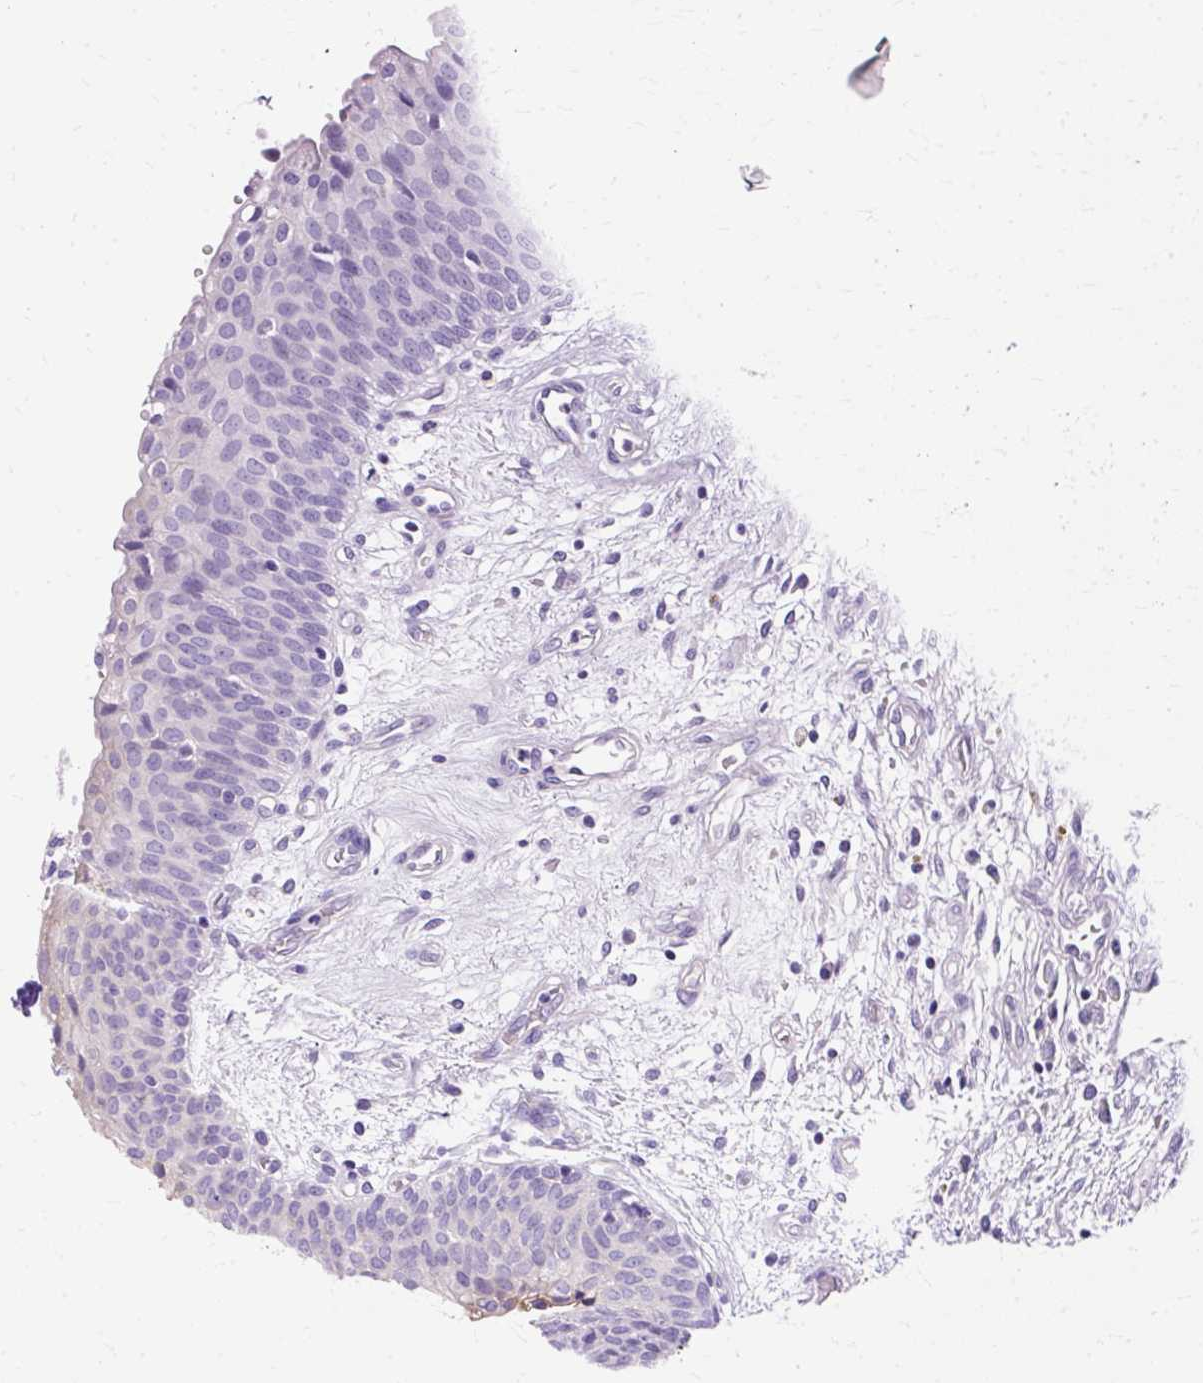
{"staining": {"intensity": "weak", "quantity": "<25%", "location": "cytoplasmic/membranous"}, "tissue": "urinary bladder", "cell_type": "Urothelial cells", "image_type": "normal", "snomed": [{"axis": "morphology", "description": "Normal tissue, NOS"}, {"axis": "topography", "description": "Urinary bladder"}], "caption": "Urothelial cells show no significant staining in benign urinary bladder. (Brightfield microscopy of DAB (3,3'-diaminobenzidine) IHC at high magnification).", "gene": "MYO6", "patient": {"sex": "male", "age": 55}}